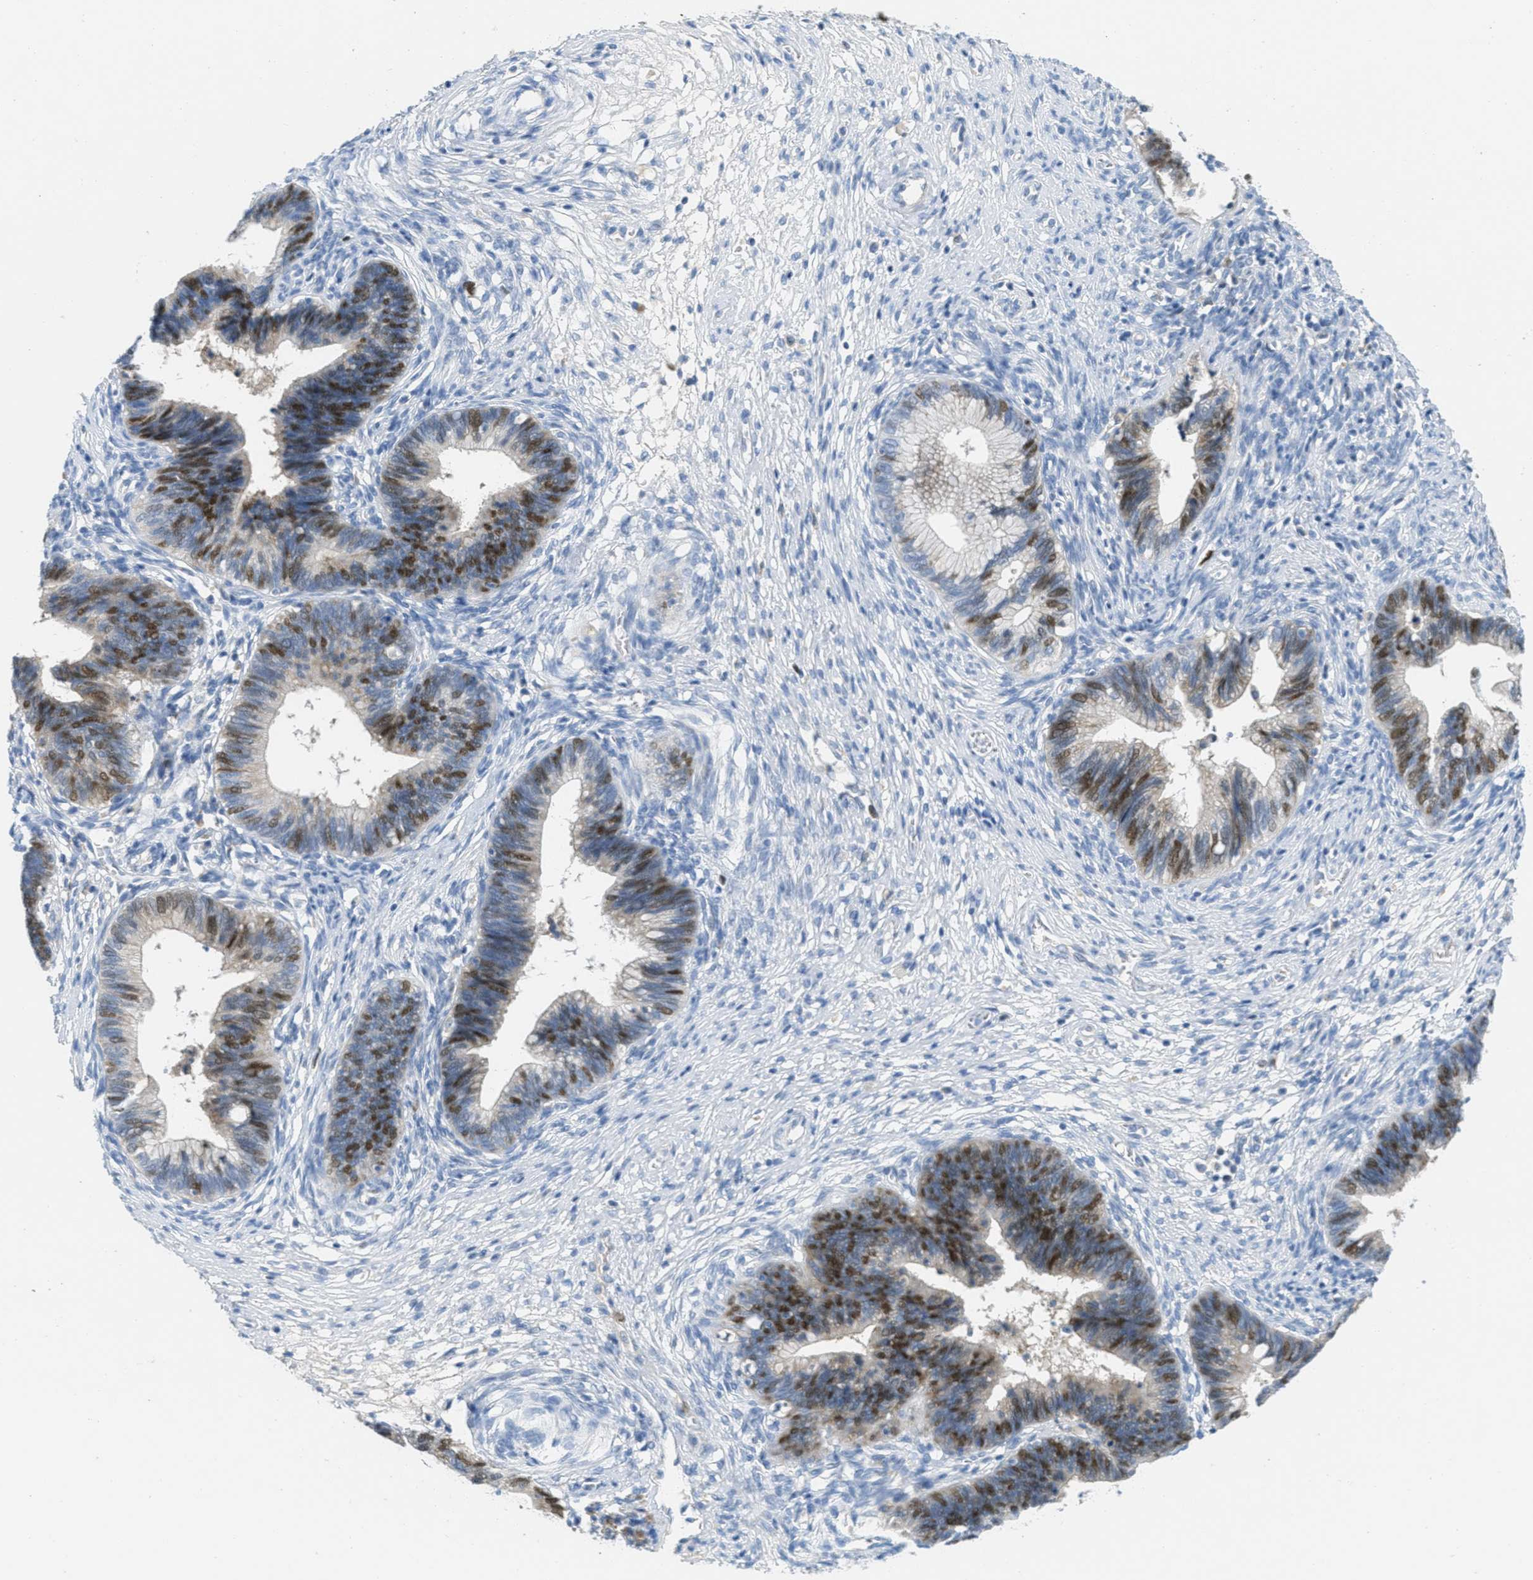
{"staining": {"intensity": "strong", "quantity": "25%-75%", "location": "nuclear"}, "tissue": "cervical cancer", "cell_type": "Tumor cells", "image_type": "cancer", "snomed": [{"axis": "morphology", "description": "Adenocarcinoma, NOS"}, {"axis": "topography", "description": "Cervix"}], "caption": "A brown stain labels strong nuclear staining of a protein in cervical adenocarcinoma tumor cells.", "gene": "ORC6", "patient": {"sex": "female", "age": 44}}